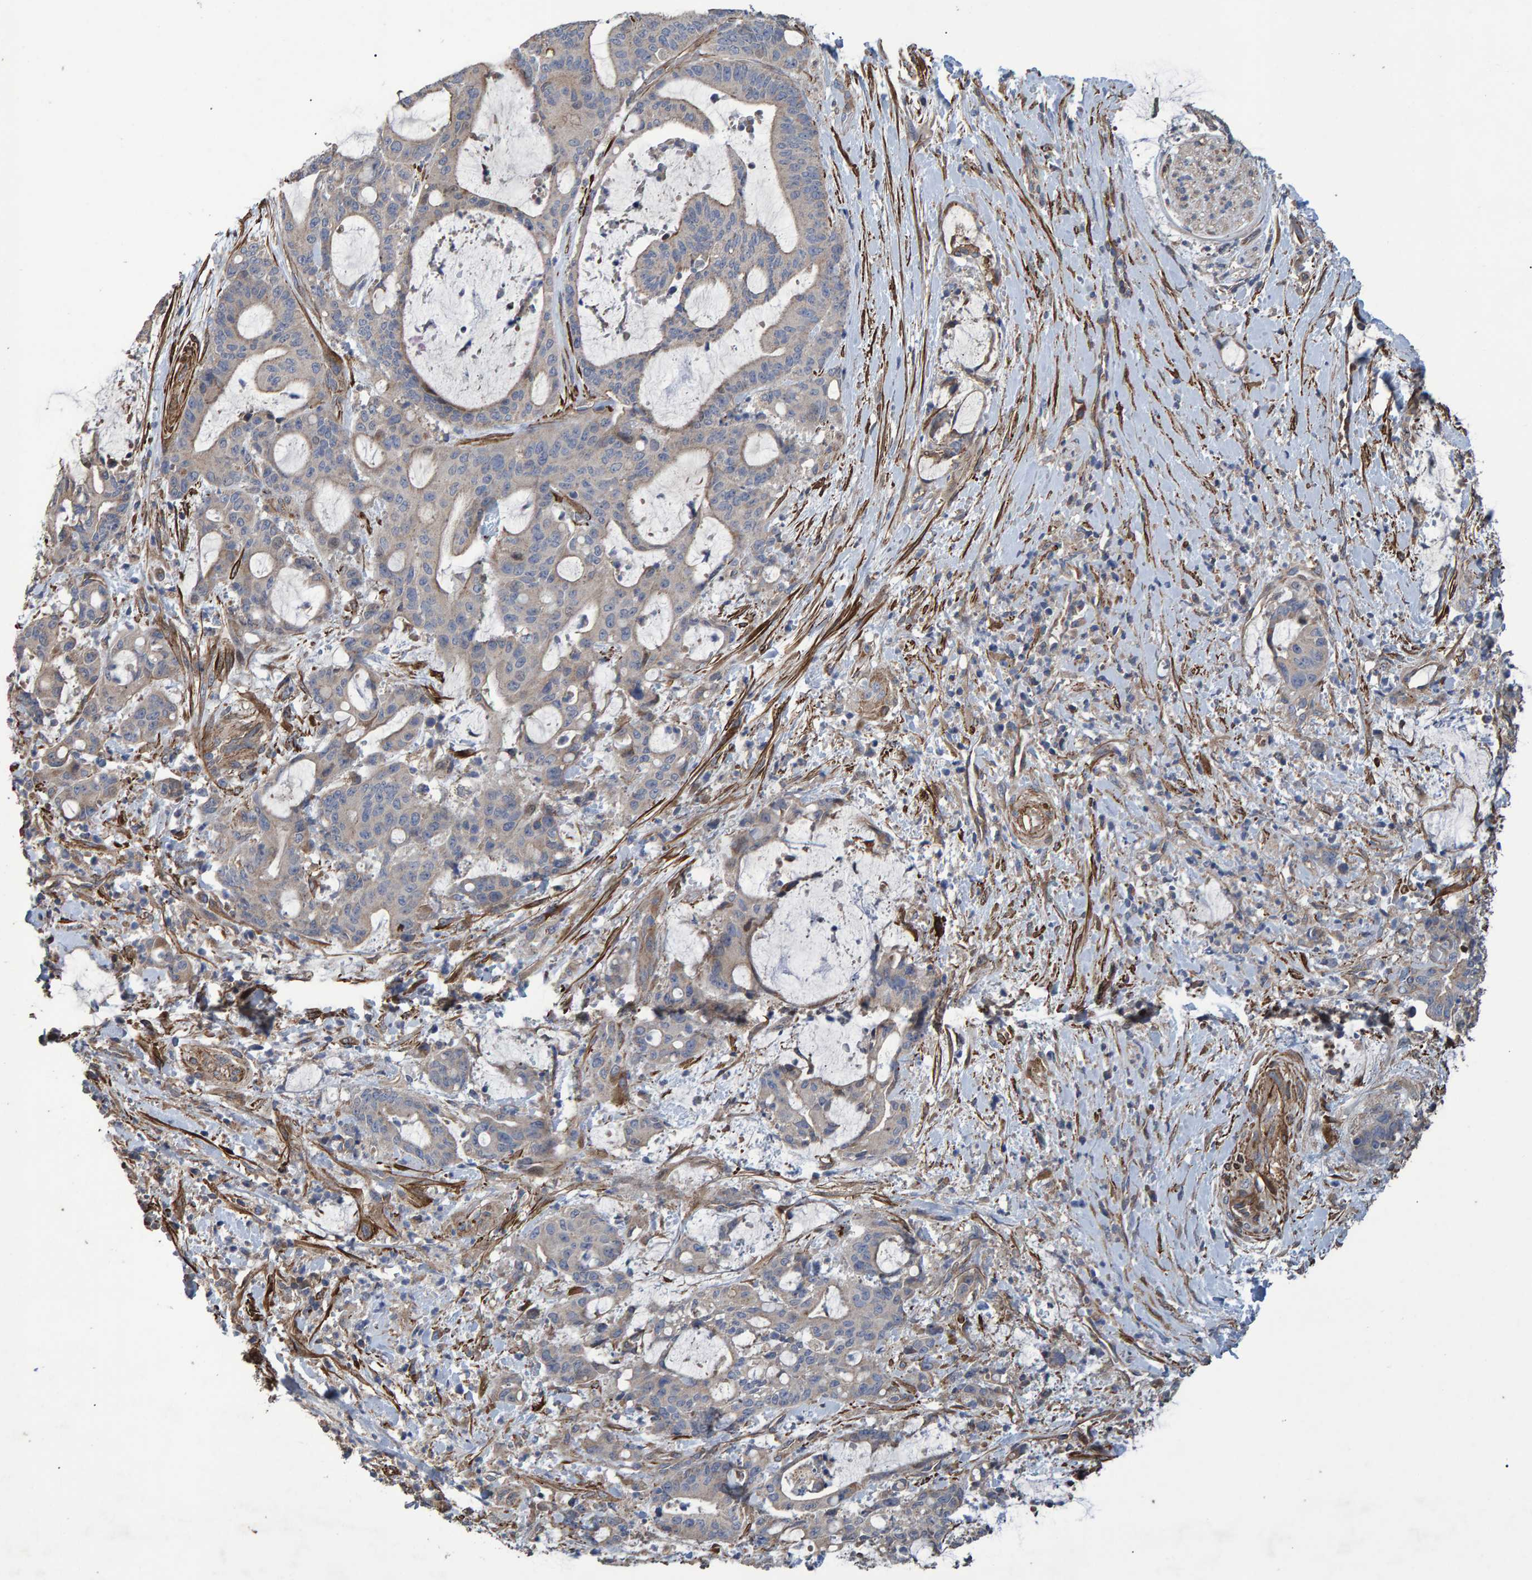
{"staining": {"intensity": "weak", "quantity": "<25%", "location": "cytoplasmic/membranous"}, "tissue": "liver cancer", "cell_type": "Tumor cells", "image_type": "cancer", "snomed": [{"axis": "morphology", "description": "Normal tissue, NOS"}, {"axis": "morphology", "description": "Cholangiocarcinoma"}, {"axis": "topography", "description": "Liver"}, {"axis": "topography", "description": "Peripheral nerve tissue"}], "caption": "Immunohistochemical staining of liver cholangiocarcinoma shows no significant staining in tumor cells.", "gene": "SLIT2", "patient": {"sex": "female", "age": 73}}